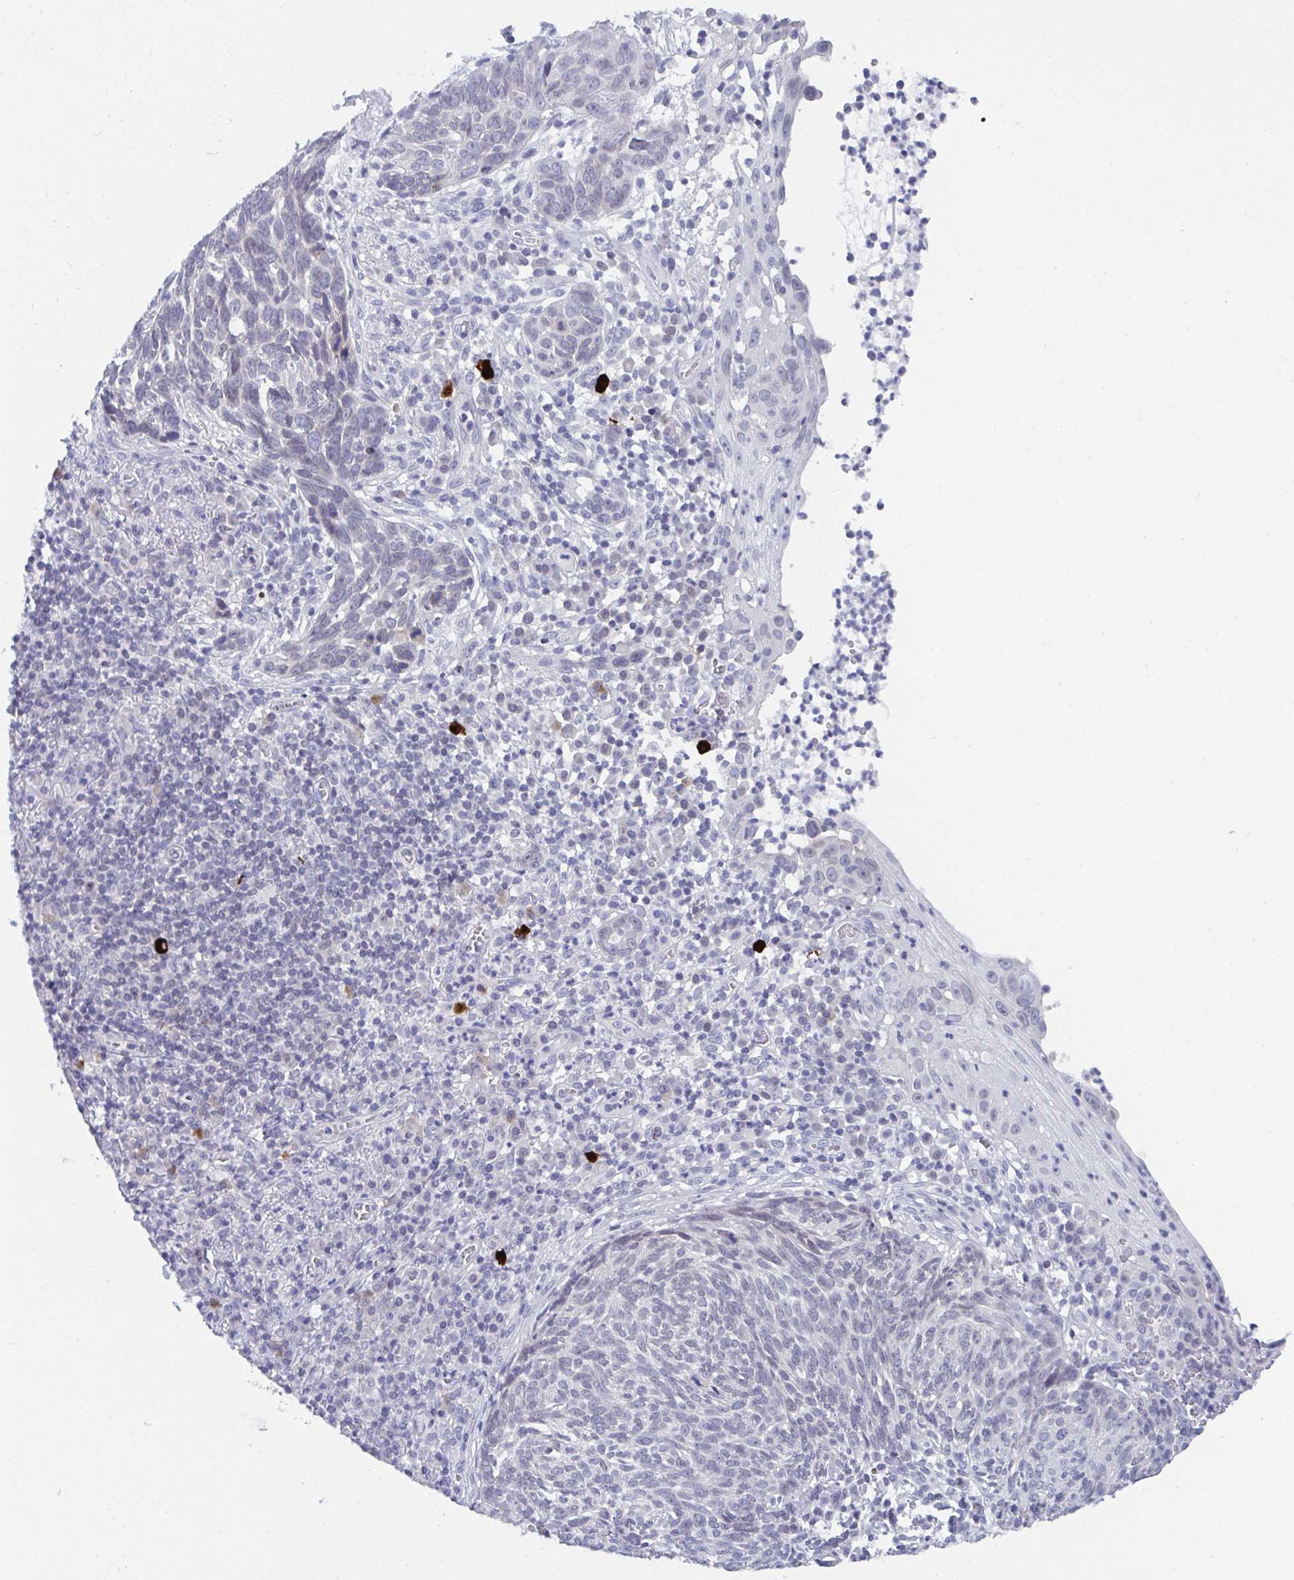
{"staining": {"intensity": "negative", "quantity": "none", "location": "none"}, "tissue": "skin cancer", "cell_type": "Tumor cells", "image_type": "cancer", "snomed": [{"axis": "morphology", "description": "Basal cell carcinoma"}, {"axis": "topography", "description": "Skin"}, {"axis": "topography", "description": "Skin of face"}], "caption": "A histopathology image of skin cancer stained for a protein exhibits no brown staining in tumor cells.", "gene": "BMAL2", "patient": {"sex": "female", "age": 95}}